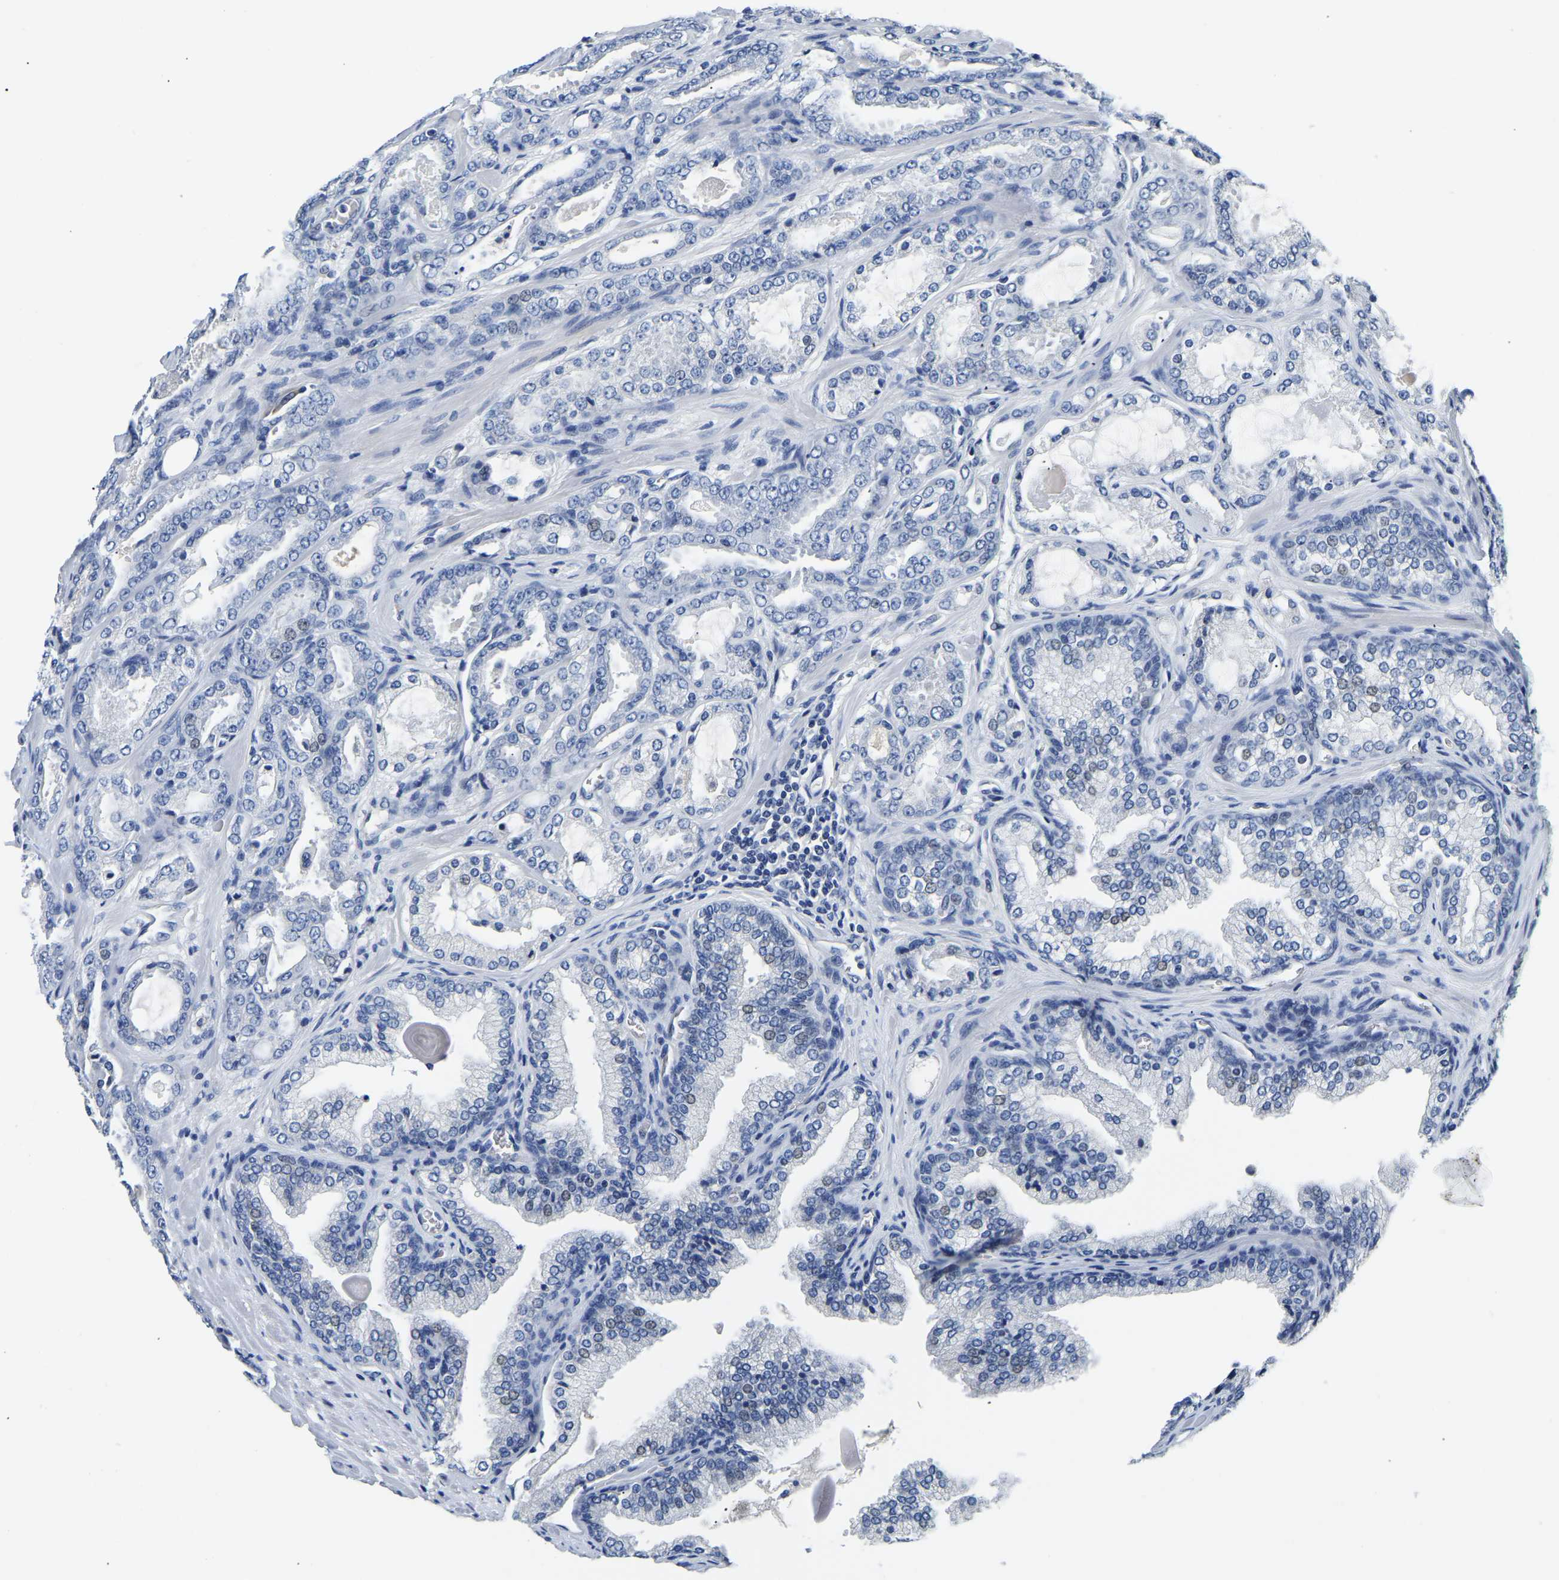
{"staining": {"intensity": "negative", "quantity": "none", "location": "none"}, "tissue": "prostate cancer", "cell_type": "Tumor cells", "image_type": "cancer", "snomed": [{"axis": "morphology", "description": "Adenocarcinoma, High grade"}, {"axis": "topography", "description": "Prostate"}], "caption": "Histopathology image shows no significant protein expression in tumor cells of adenocarcinoma (high-grade) (prostate).", "gene": "PCK2", "patient": {"sex": "male", "age": 65}}